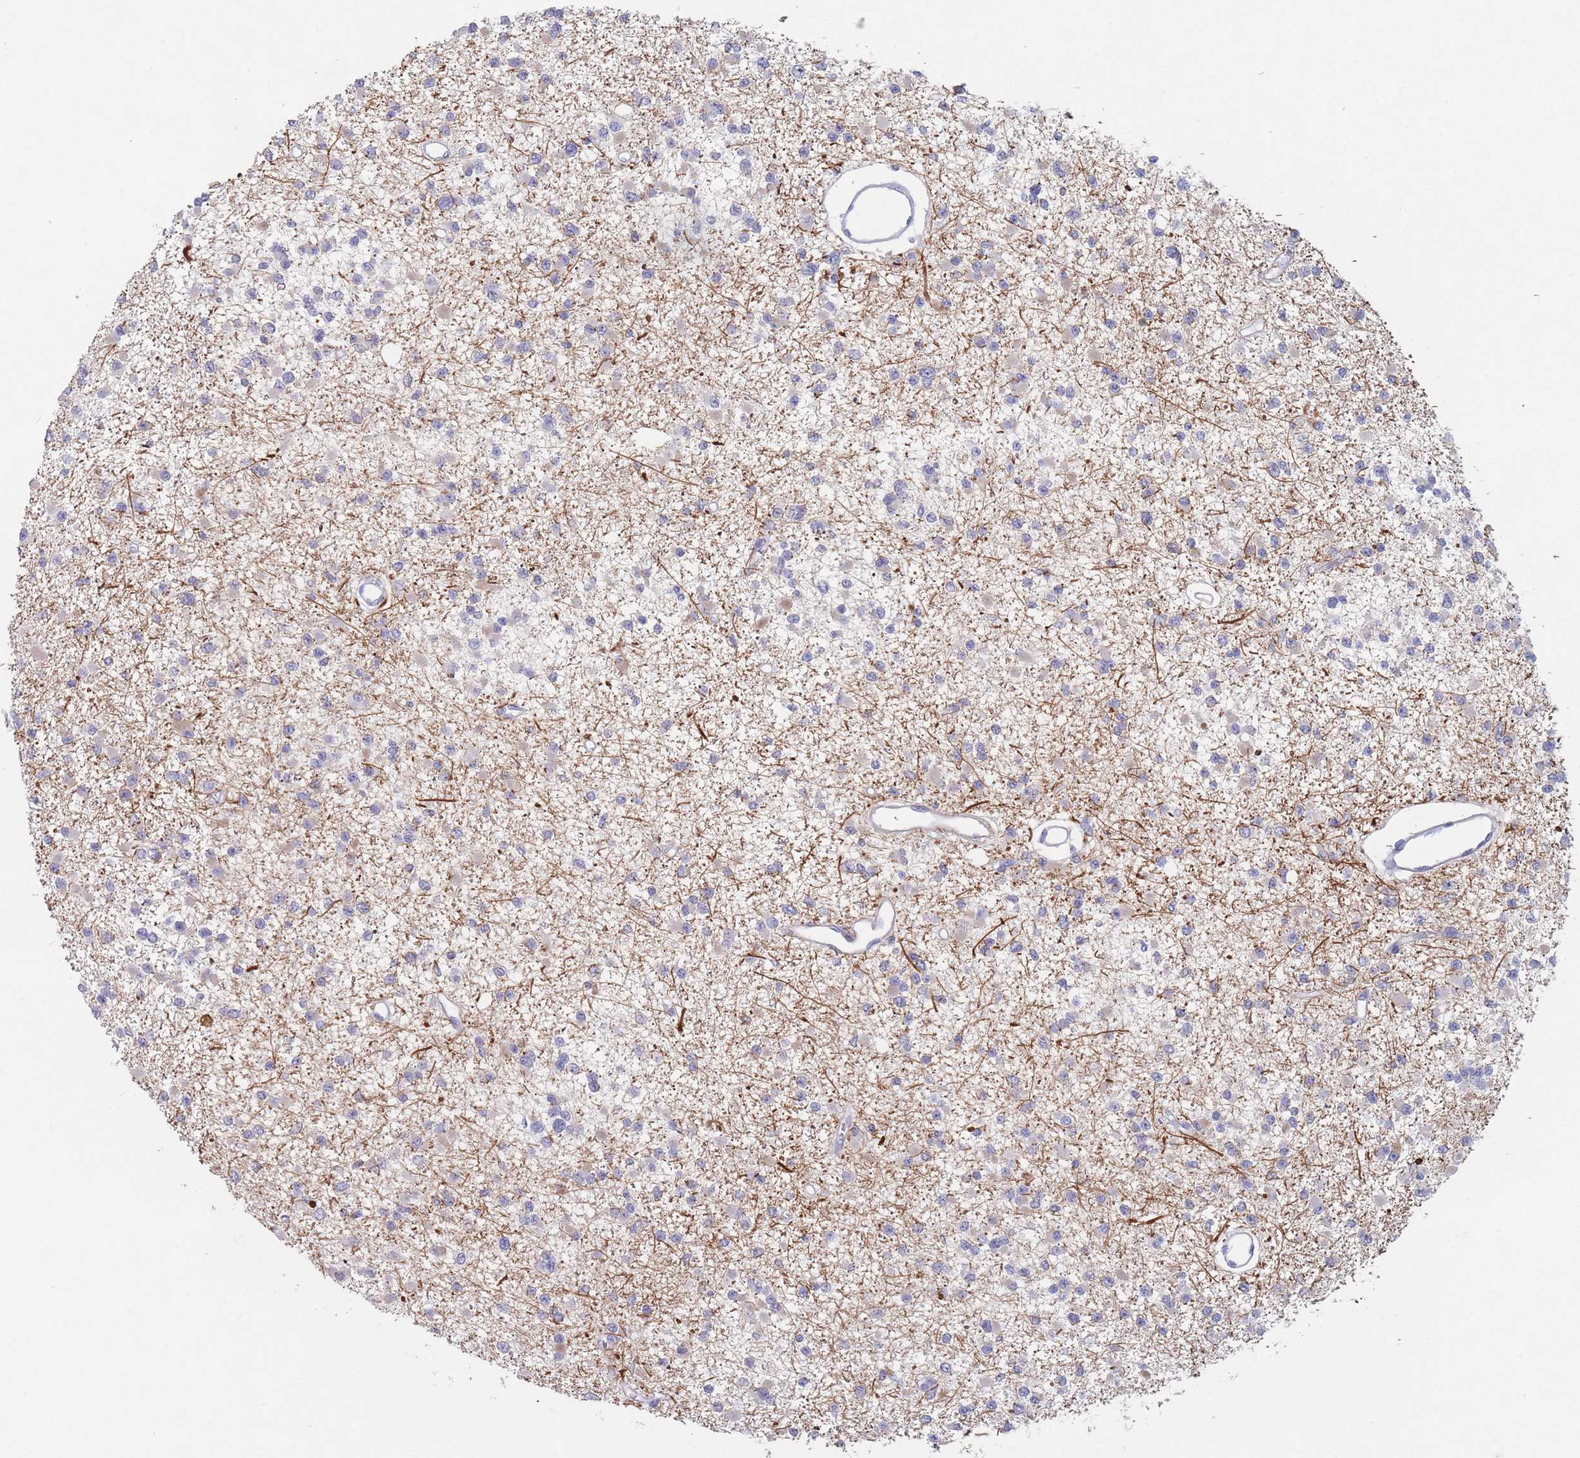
{"staining": {"intensity": "negative", "quantity": "none", "location": "none"}, "tissue": "glioma", "cell_type": "Tumor cells", "image_type": "cancer", "snomed": [{"axis": "morphology", "description": "Glioma, malignant, Low grade"}, {"axis": "topography", "description": "Brain"}], "caption": "This micrograph is of glioma stained with IHC to label a protein in brown with the nuclei are counter-stained blue. There is no positivity in tumor cells.", "gene": "ATP1A3", "patient": {"sex": "female", "age": 22}}